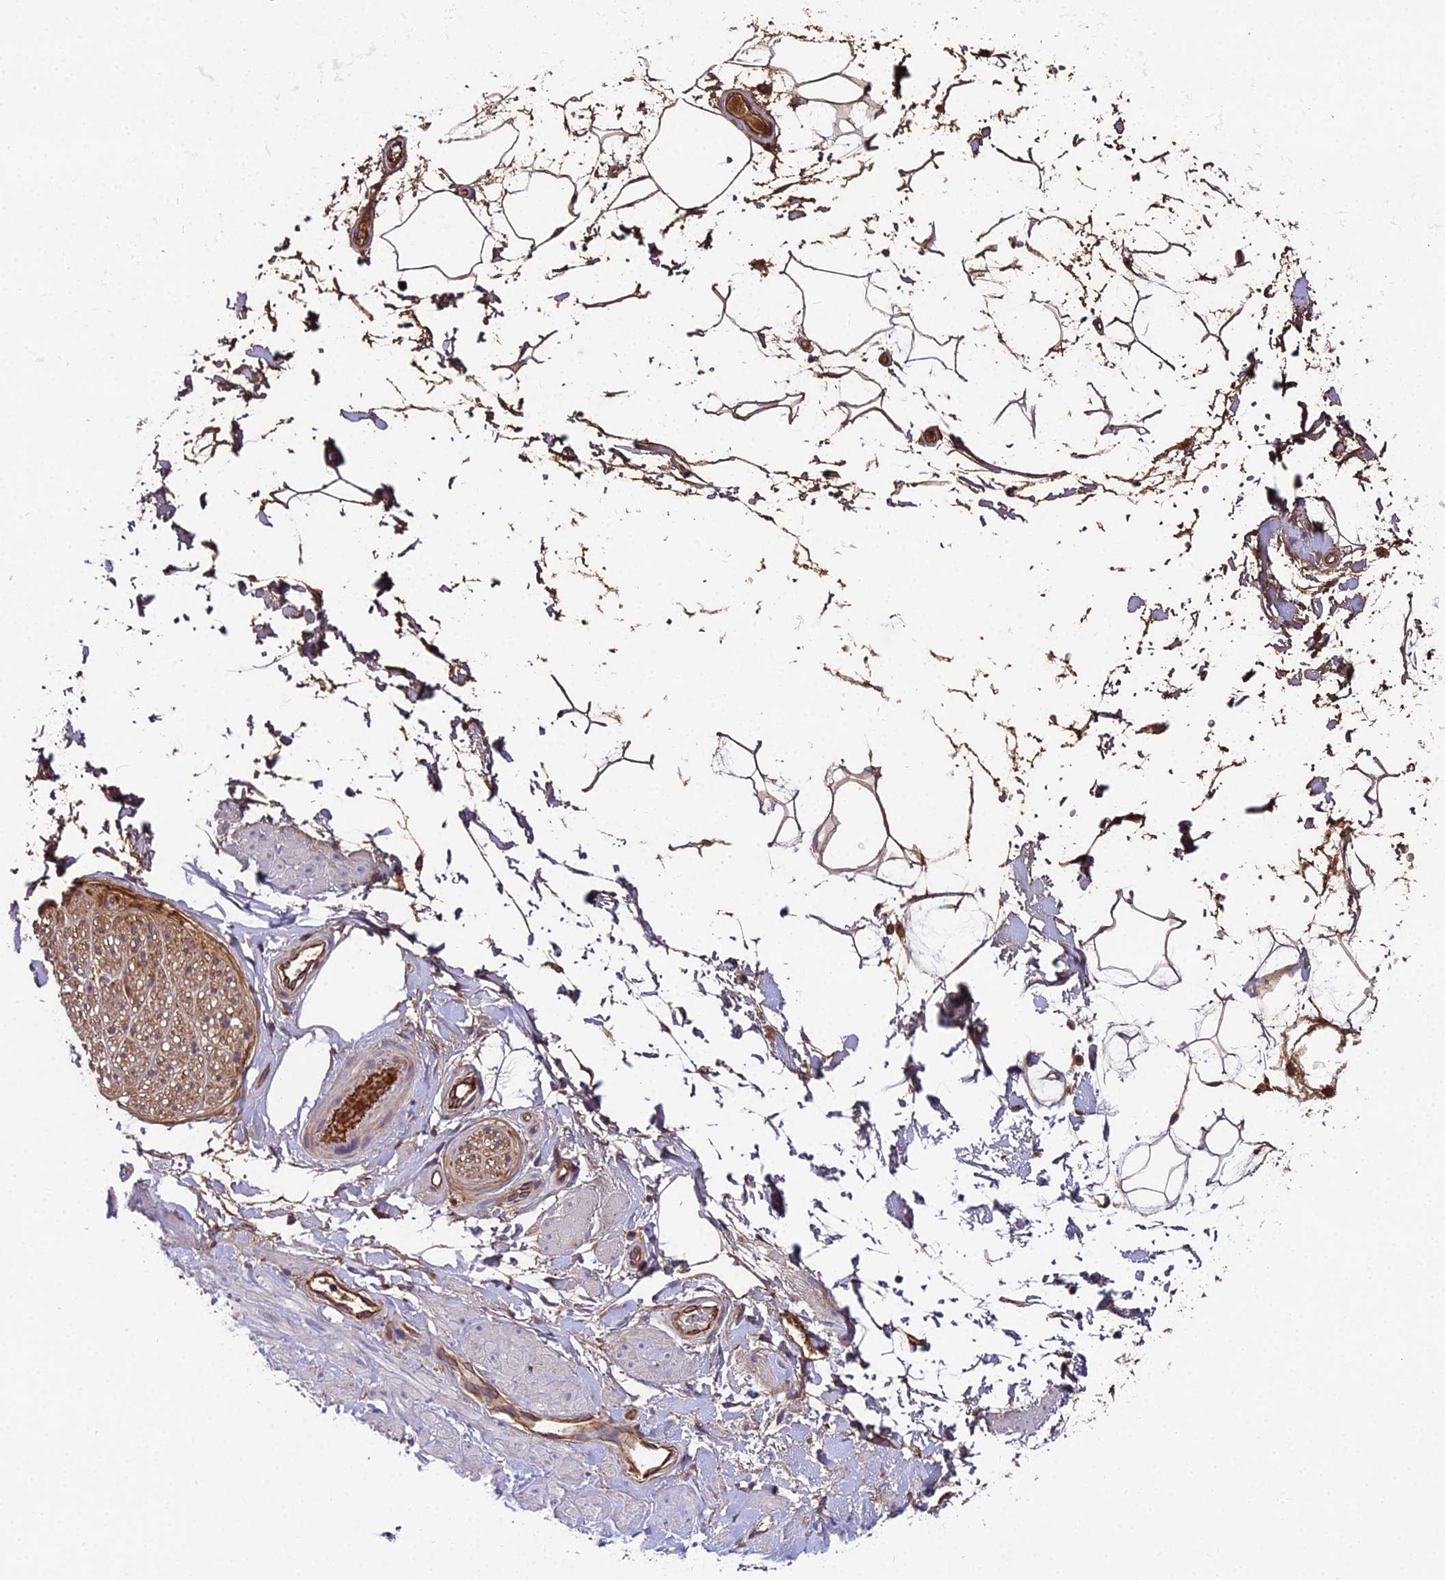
{"staining": {"intensity": "moderate", "quantity": ">75%", "location": "cytoplasmic/membranous"}, "tissue": "adipose tissue", "cell_type": "Adipocytes", "image_type": "normal", "snomed": [{"axis": "morphology", "description": "Normal tissue, NOS"}, {"axis": "topography", "description": "Soft tissue"}, {"axis": "topography", "description": "Adipose tissue"}, {"axis": "topography", "description": "Vascular tissue"}, {"axis": "topography", "description": "Peripheral nerve tissue"}], "caption": "This is a micrograph of immunohistochemistry (IHC) staining of unremarkable adipose tissue, which shows moderate expression in the cytoplasmic/membranous of adipocytes.", "gene": "BEX4", "patient": {"sex": "male", "age": 74}}